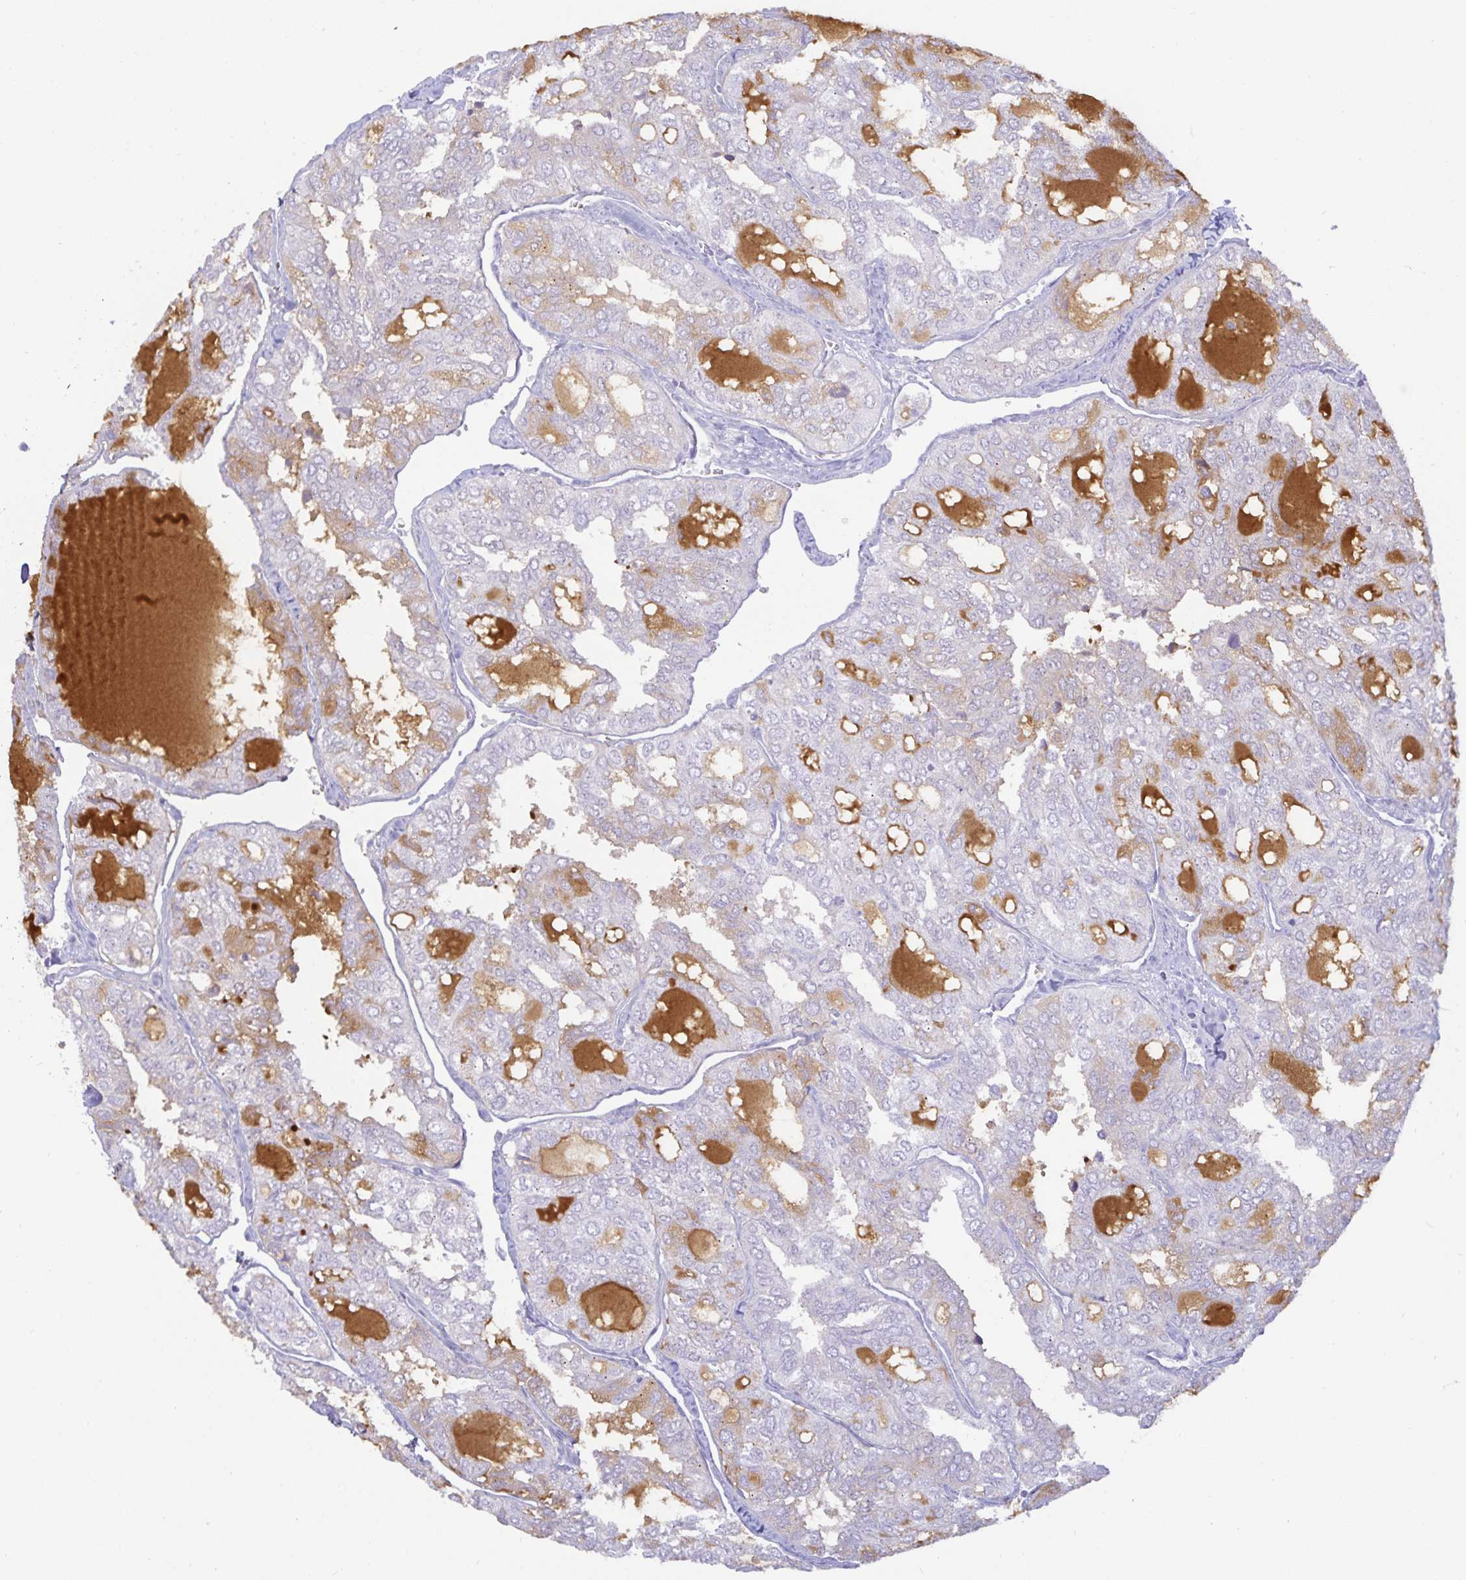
{"staining": {"intensity": "negative", "quantity": "none", "location": "none"}, "tissue": "thyroid cancer", "cell_type": "Tumor cells", "image_type": "cancer", "snomed": [{"axis": "morphology", "description": "Follicular adenoma carcinoma, NOS"}, {"axis": "topography", "description": "Thyroid gland"}], "caption": "Immunohistochemical staining of human thyroid cancer exhibits no significant staining in tumor cells.", "gene": "MON2", "patient": {"sex": "male", "age": 75}}